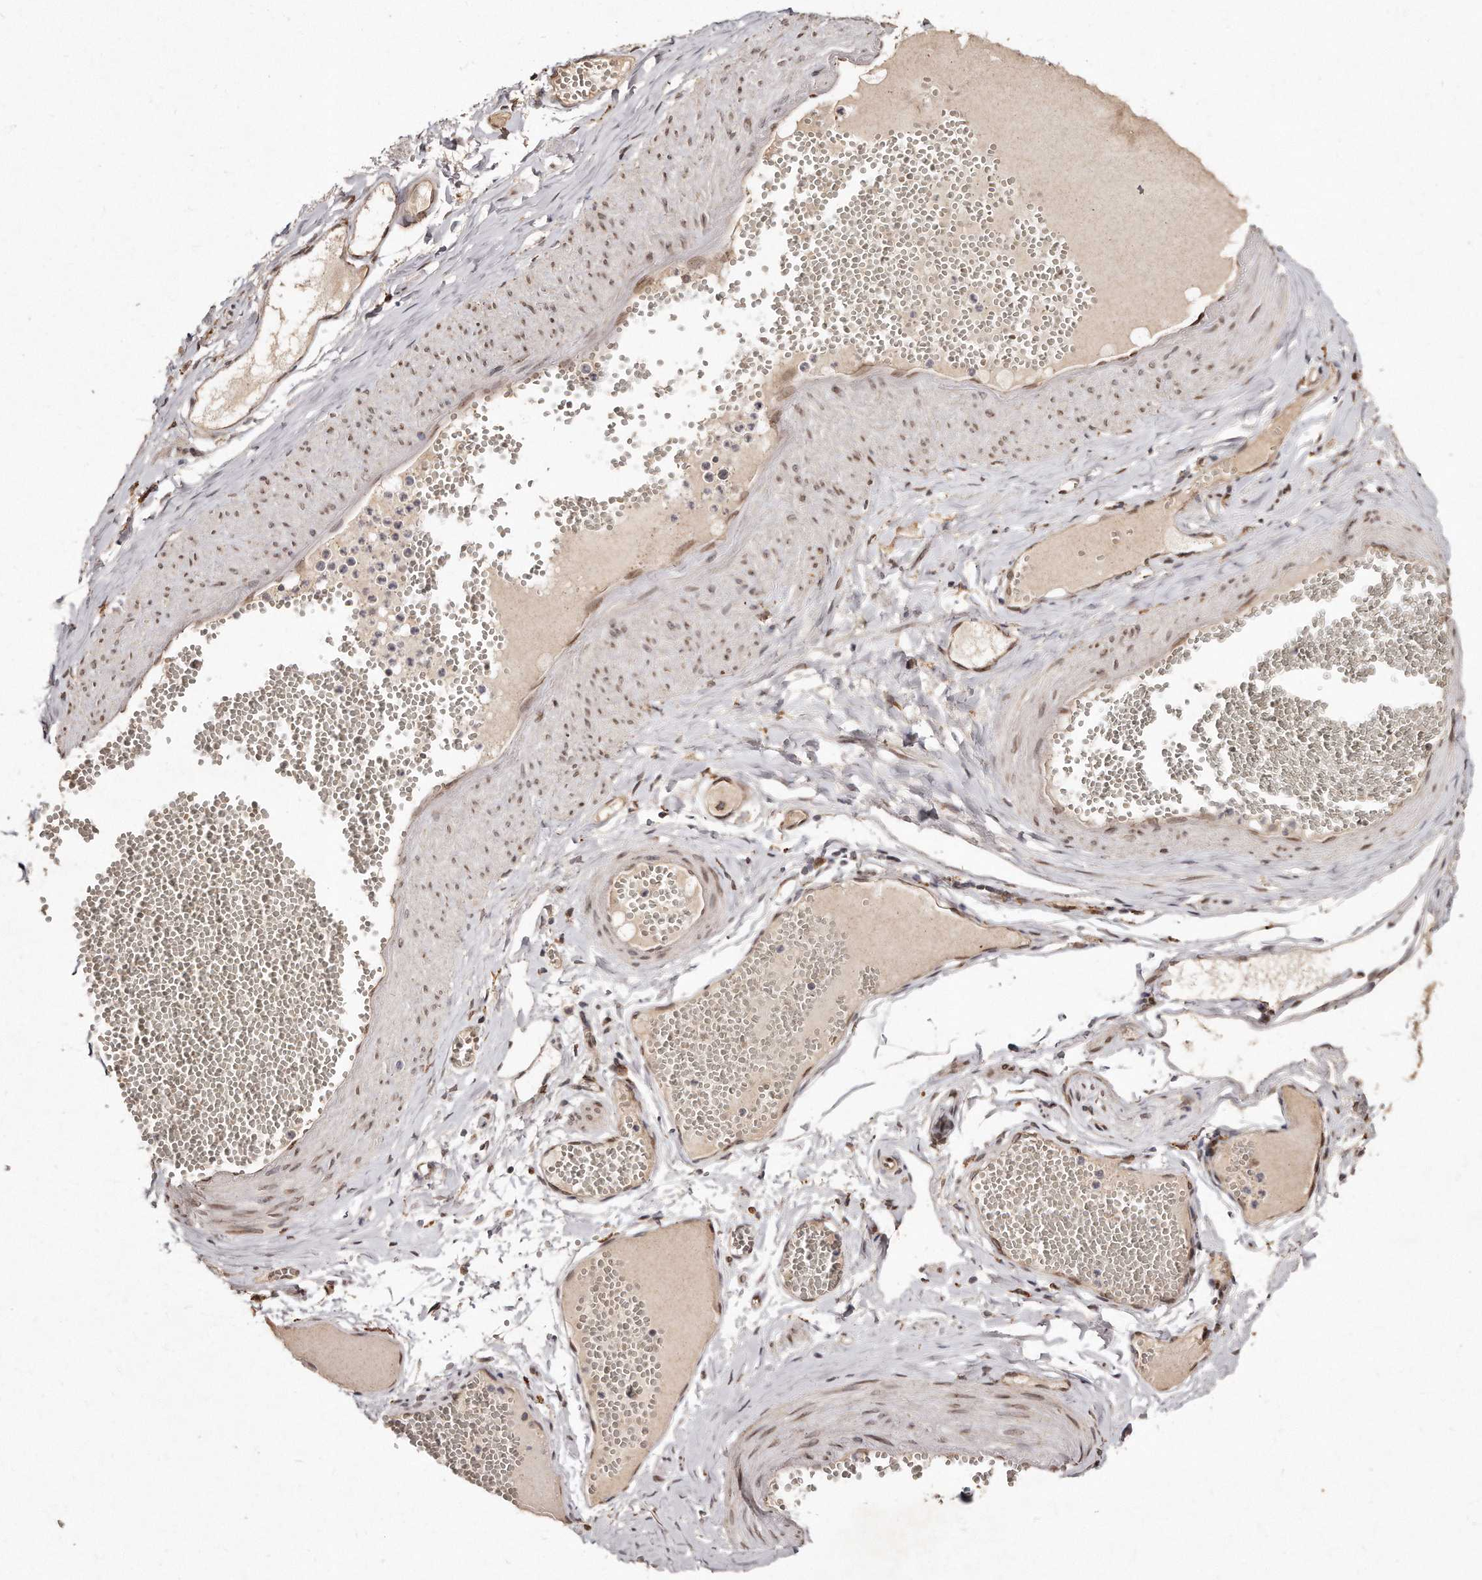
{"staining": {"intensity": "moderate", "quantity": ">75%", "location": "cytoplasmic/membranous,nuclear"}, "tissue": "soft tissue", "cell_type": "Chondrocytes", "image_type": "normal", "snomed": [{"axis": "morphology", "description": "Normal tissue, NOS"}, {"axis": "topography", "description": "Smooth muscle"}, {"axis": "topography", "description": "Peripheral nerve tissue"}], "caption": "Benign soft tissue exhibits moderate cytoplasmic/membranous,nuclear positivity in about >75% of chondrocytes, visualized by immunohistochemistry.", "gene": "HASPIN", "patient": {"sex": "female", "age": 39}}